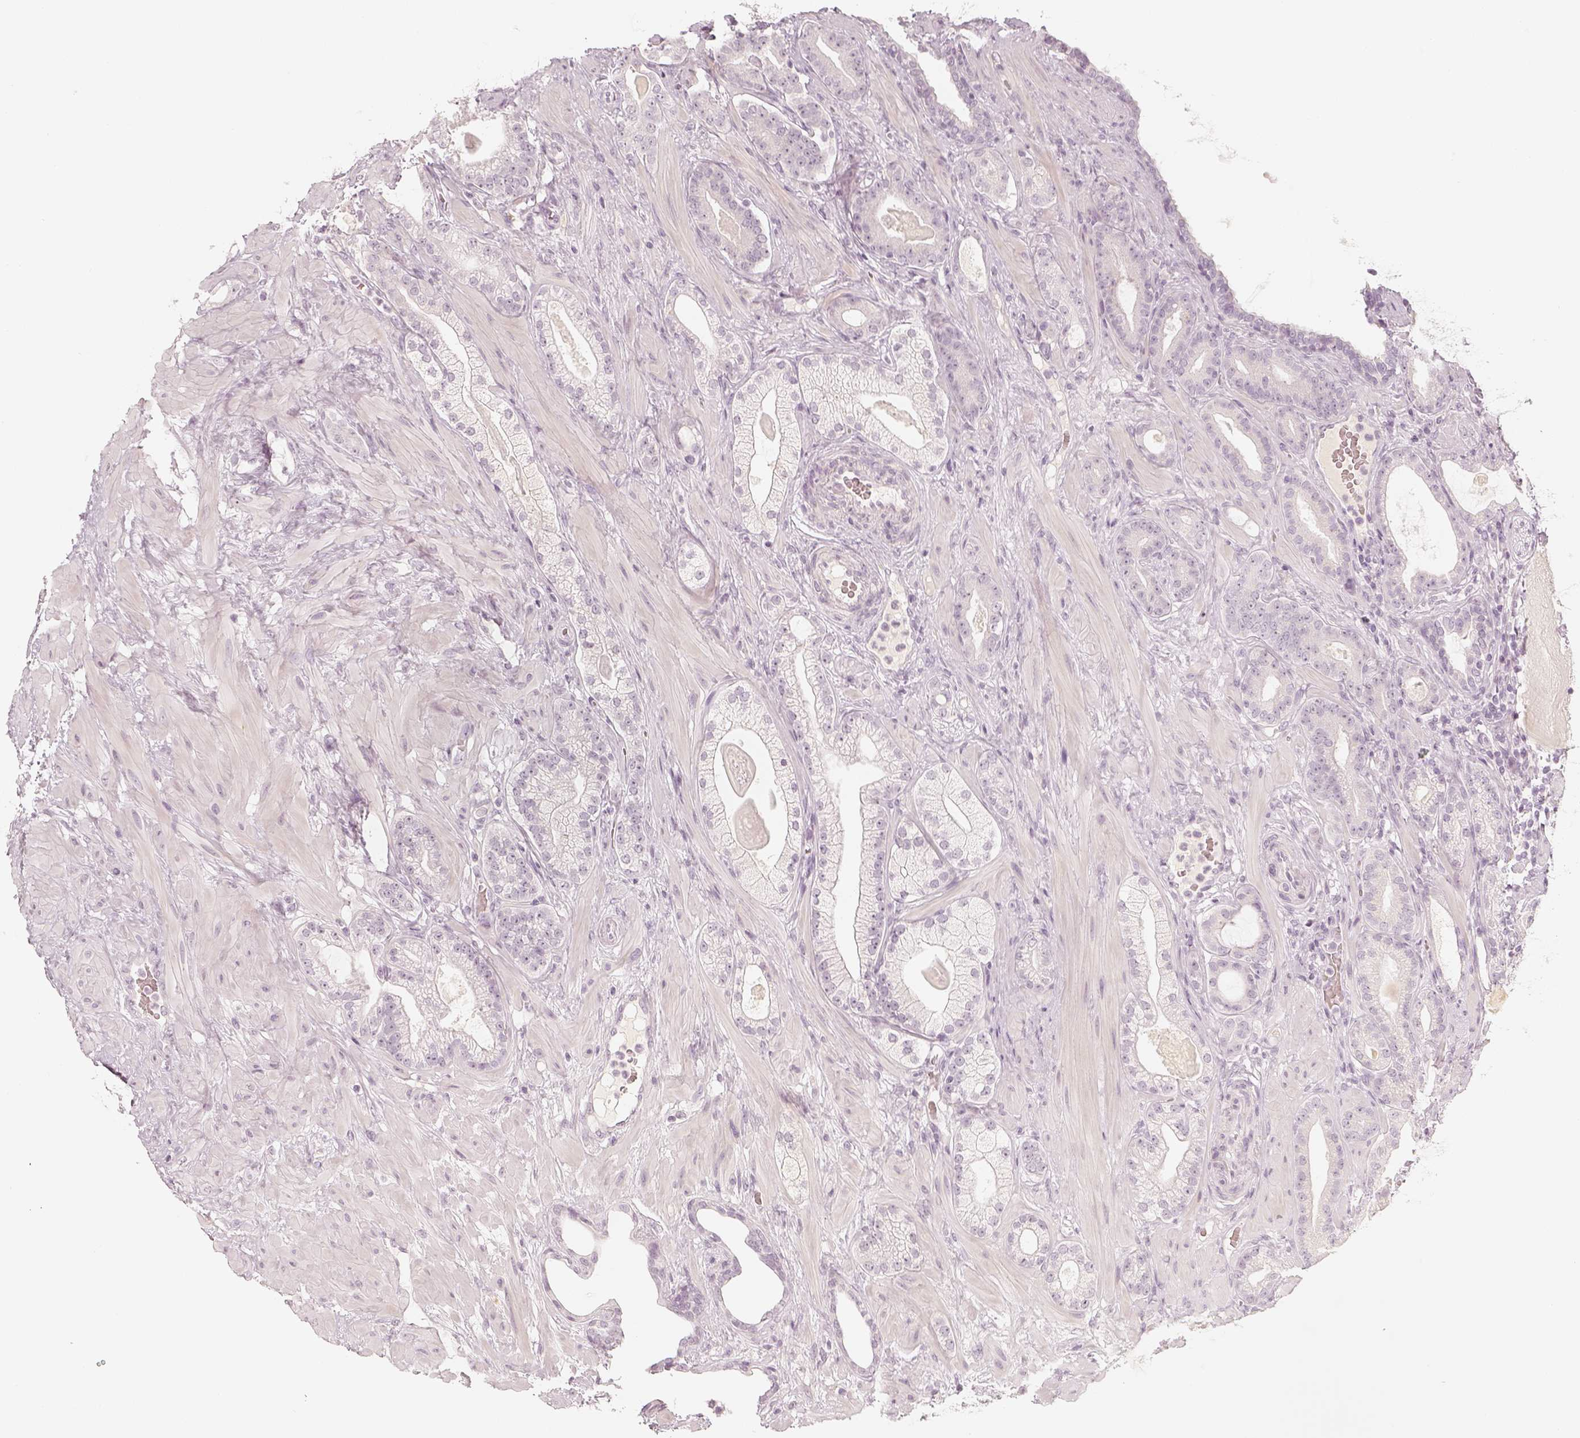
{"staining": {"intensity": "negative", "quantity": "none", "location": "none"}, "tissue": "prostate cancer", "cell_type": "Tumor cells", "image_type": "cancer", "snomed": [{"axis": "morphology", "description": "Adenocarcinoma, Low grade"}, {"axis": "topography", "description": "Prostate"}], "caption": "Human prostate adenocarcinoma (low-grade) stained for a protein using immunohistochemistry (IHC) shows no positivity in tumor cells.", "gene": "DSG4", "patient": {"sex": "male", "age": 57}}